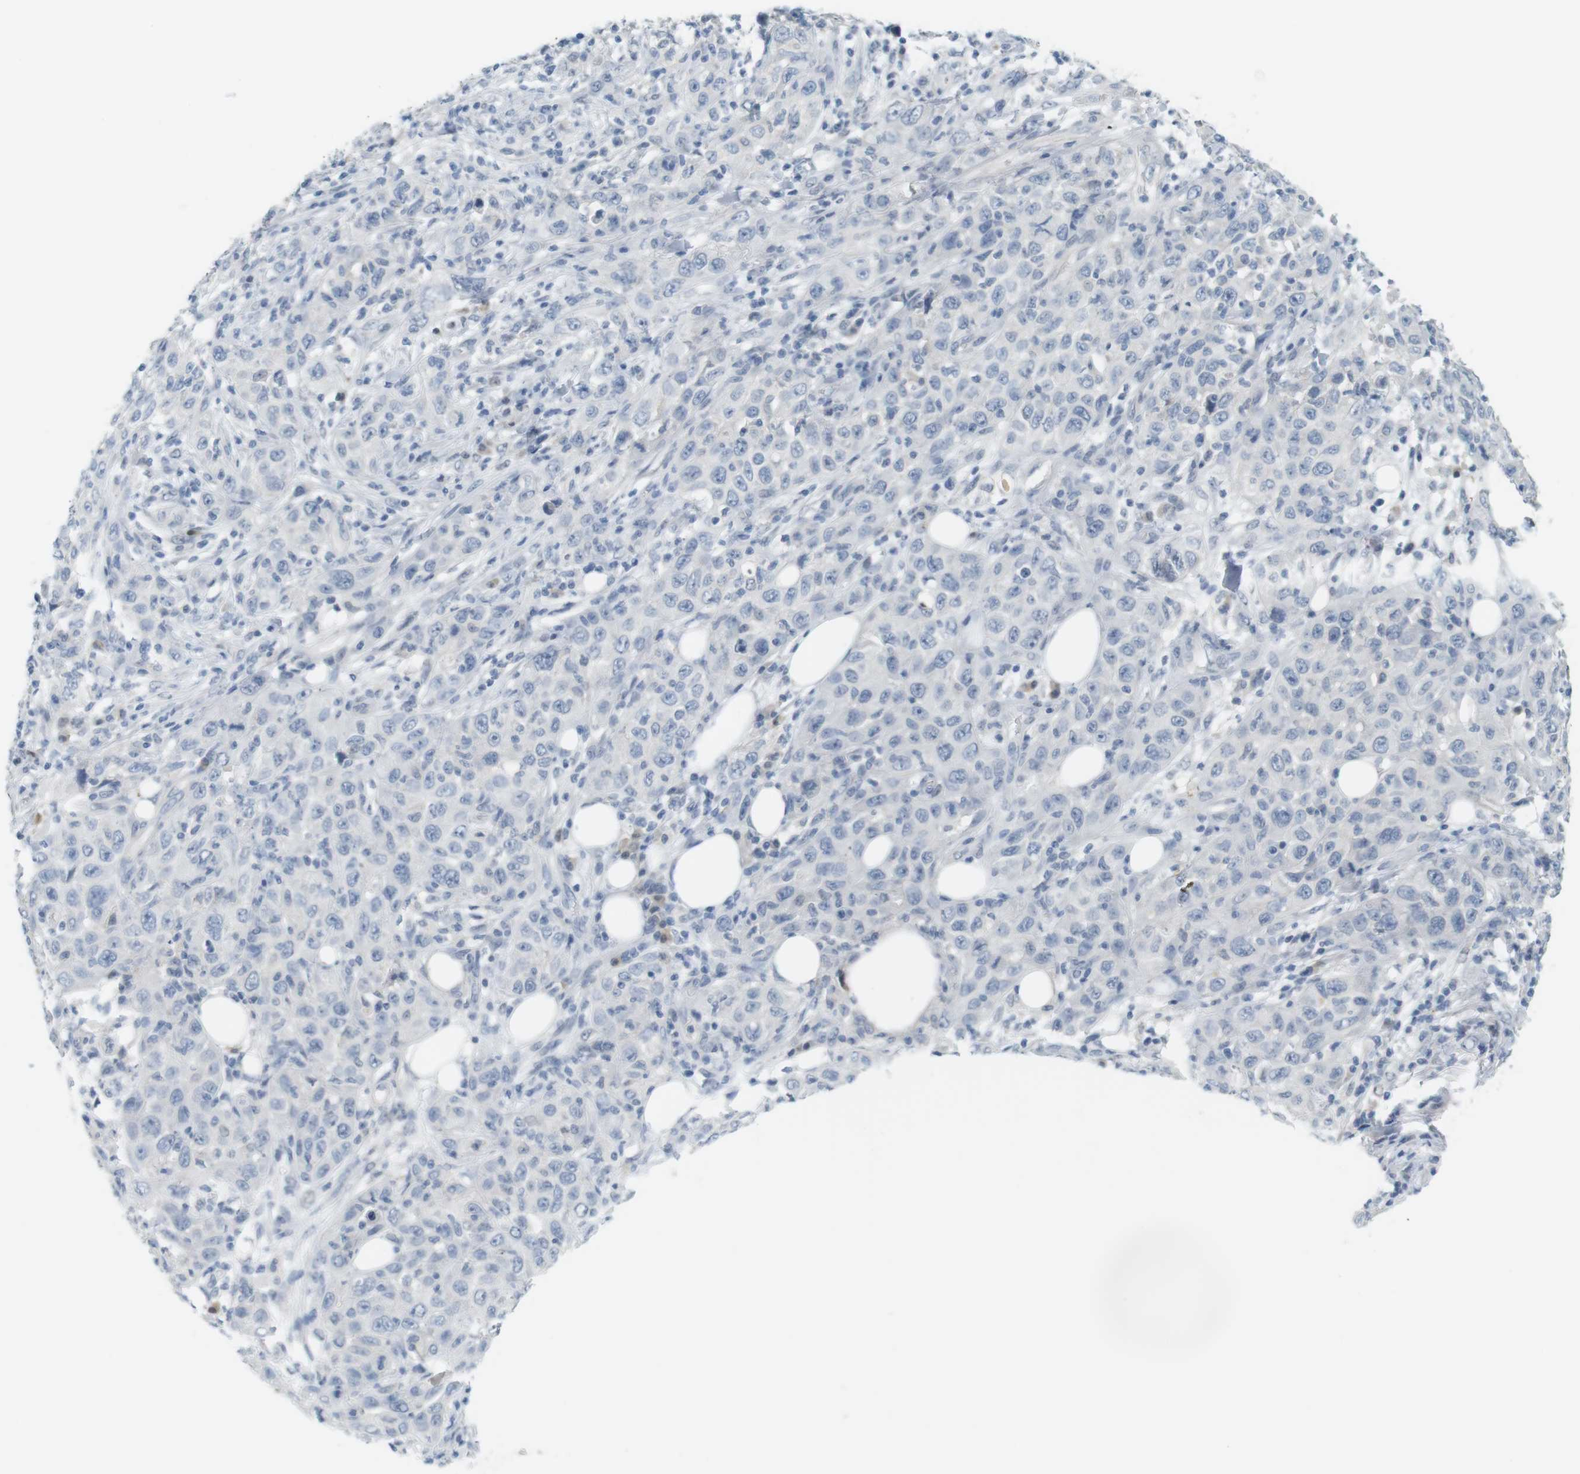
{"staining": {"intensity": "negative", "quantity": "none", "location": "none"}, "tissue": "skin cancer", "cell_type": "Tumor cells", "image_type": "cancer", "snomed": [{"axis": "morphology", "description": "Squamous cell carcinoma, NOS"}, {"axis": "topography", "description": "Skin"}], "caption": "There is no significant positivity in tumor cells of skin cancer.", "gene": "CREB3L2", "patient": {"sex": "female", "age": 88}}